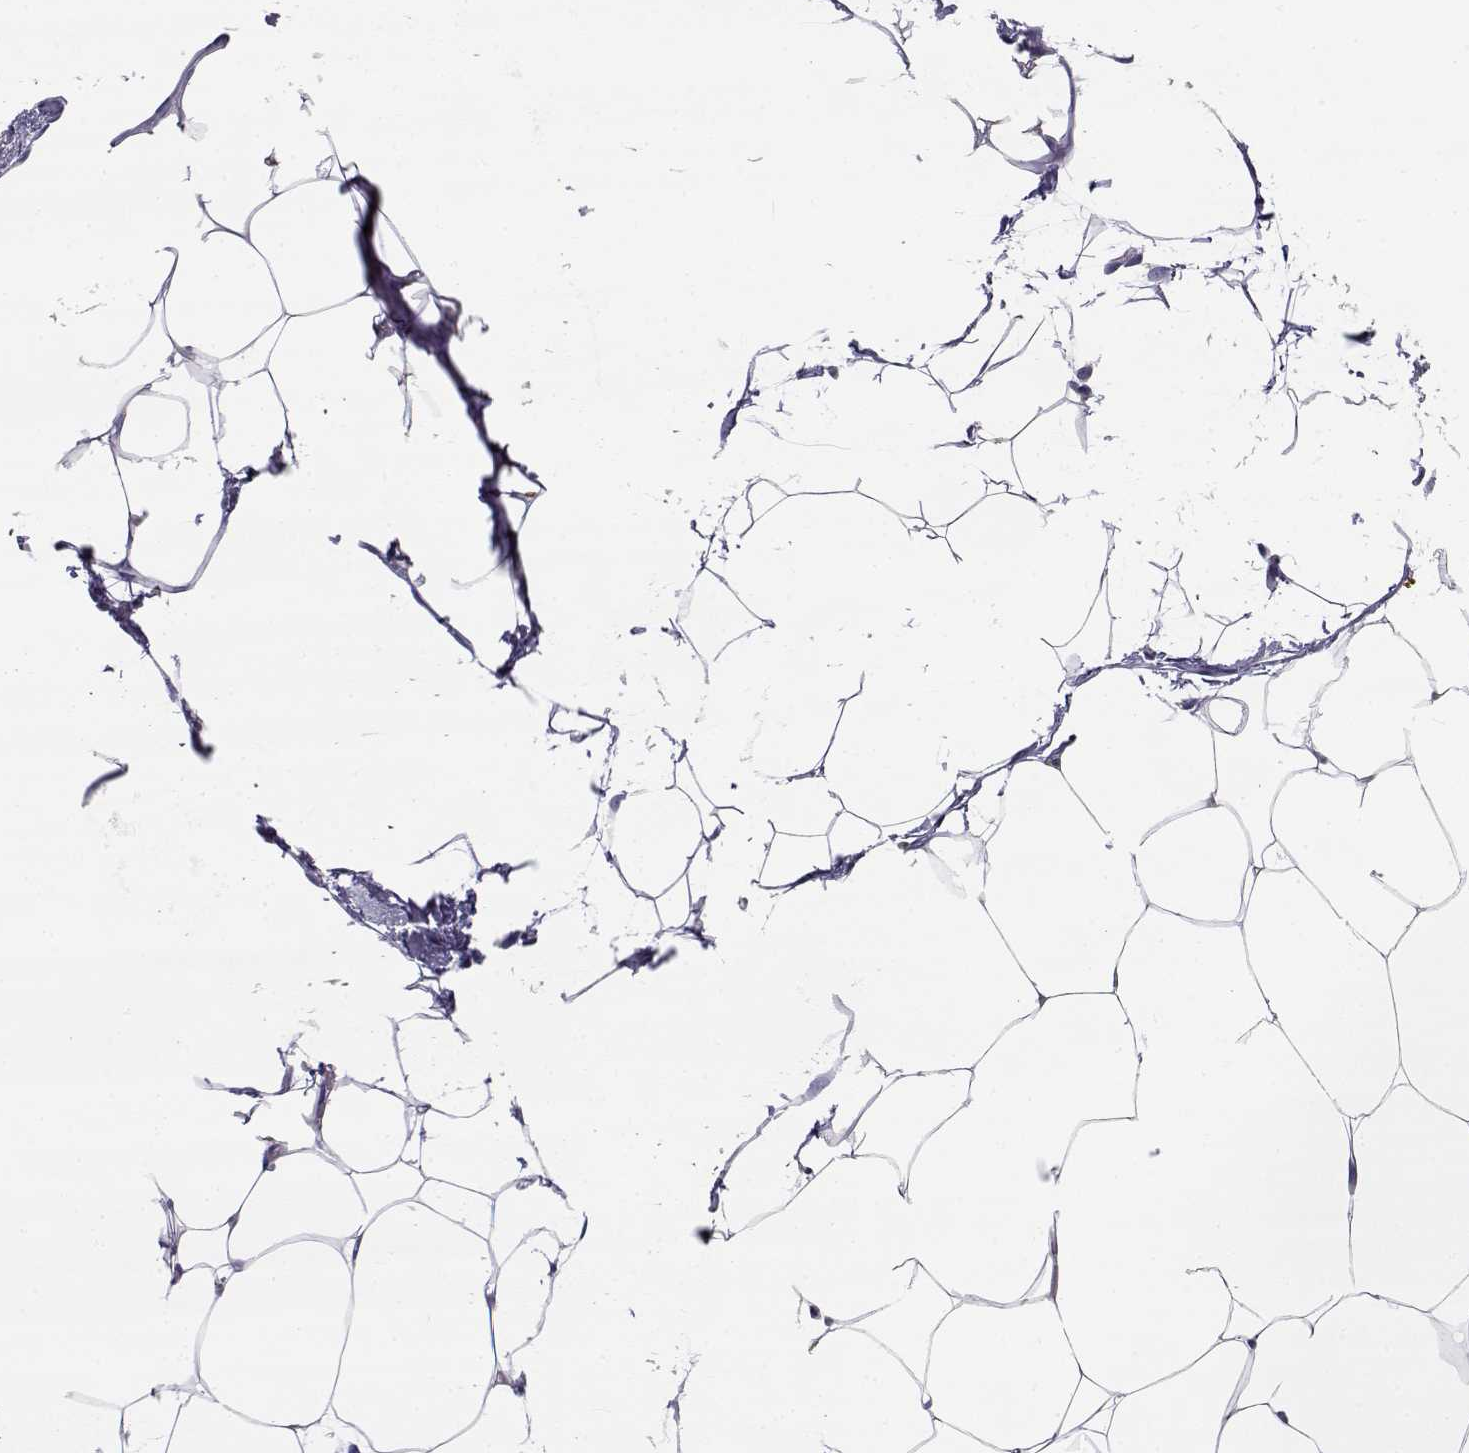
{"staining": {"intensity": "negative", "quantity": "none", "location": "none"}, "tissue": "adipose tissue", "cell_type": "Adipocytes", "image_type": "normal", "snomed": [{"axis": "morphology", "description": "Normal tissue, NOS"}, {"axis": "topography", "description": "Adipose tissue"}], "caption": "The histopathology image displays no staining of adipocytes in normal adipose tissue. The staining was performed using DAB (3,3'-diaminobenzidine) to visualize the protein expression in brown, while the nuclei were stained in blue with hematoxylin (Magnification: 20x).", "gene": "SLCO6A1", "patient": {"sex": "male", "age": 57}}